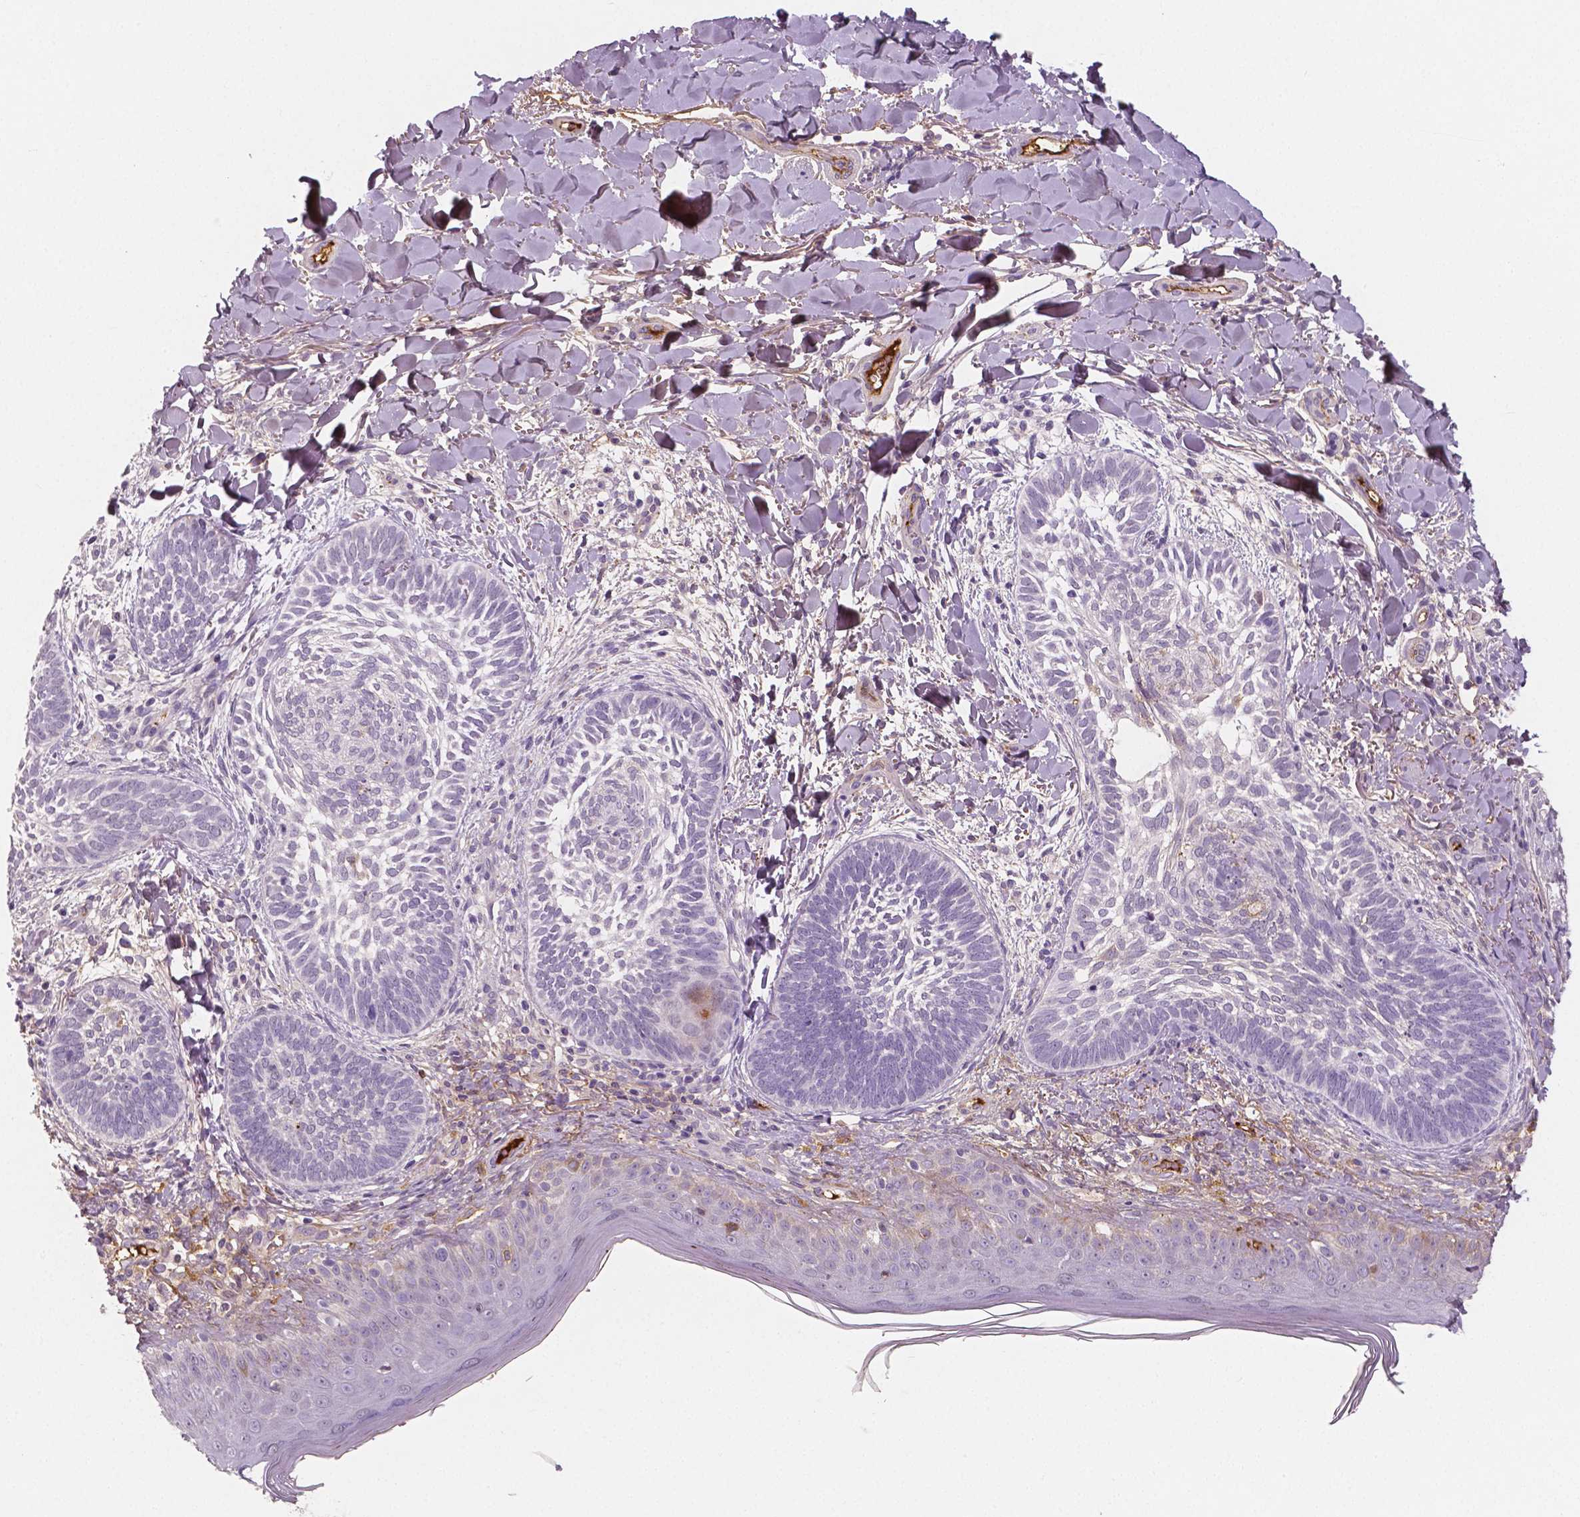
{"staining": {"intensity": "negative", "quantity": "none", "location": "none"}, "tissue": "skin cancer", "cell_type": "Tumor cells", "image_type": "cancer", "snomed": [{"axis": "morphology", "description": "Normal tissue, NOS"}, {"axis": "morphology", "description": "Basal cell carcinoma"}, {"axis": "topography", "description": "Skin"}], "caption": "Tumor cells show no significant staining in skin cancer.", "gene": "APOA4", "patient": {"sex": "male", "age": 46}}